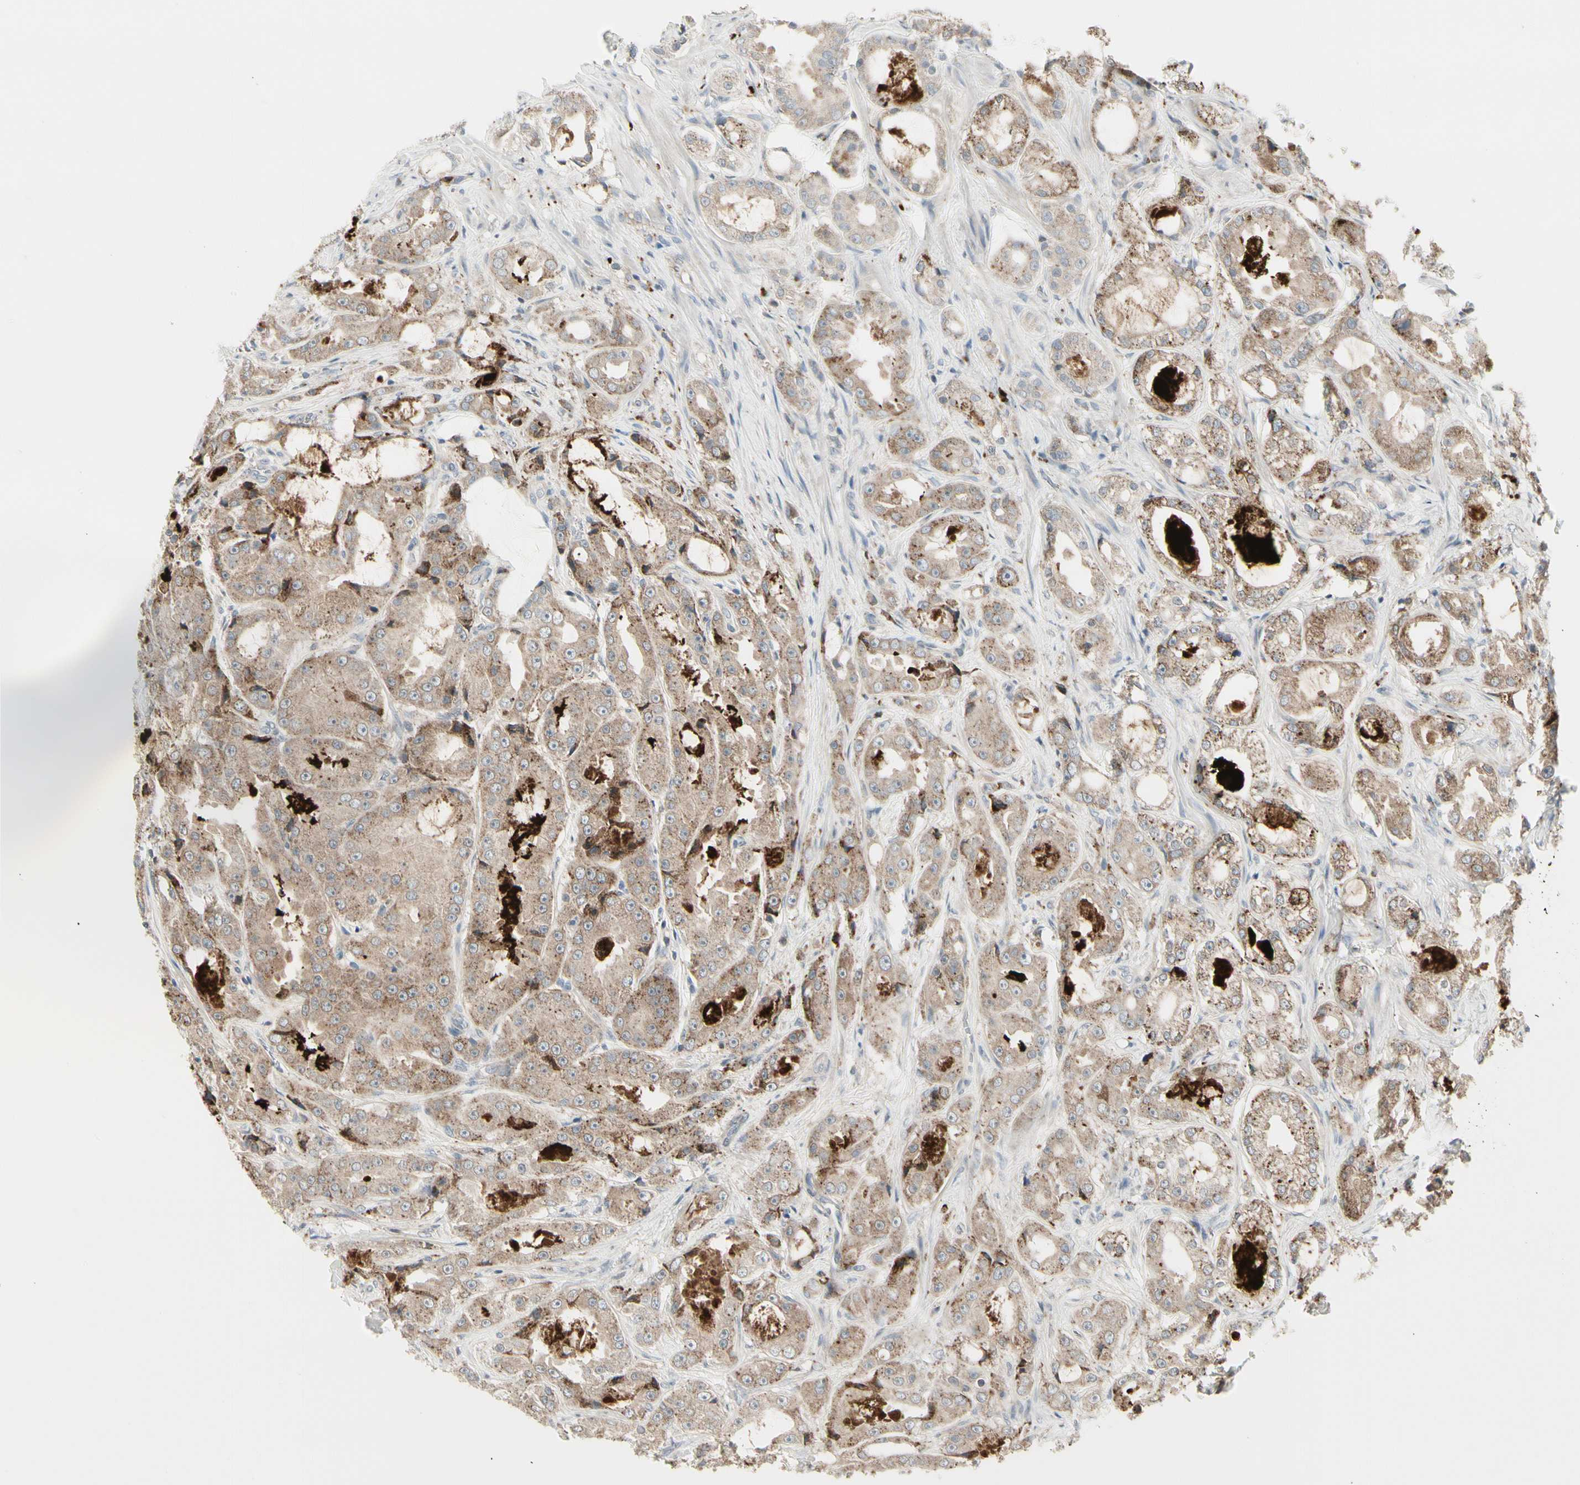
{"staining": {"intensity": "moderate", "quantity": "25%-75%", "location": "cytoplasmic/membranous"}, "tissue": "prostate cancer", "cell_type": "Tumor cells", "image_type": "cancer", "snomed": [{"axis": "morphology", "description": "Adenocarcinoma, High grade"}, {"axis": "topography", "description": "Prostate"}], "caption": "Immunohistochemistry (IHC) staining of prostate cancer, which demonstrates medium levels of moderate cytoplasmic/membranous staining in about 25%-75% of tumor cells indicating moderate cytoplasmic/membranous protein expression. The staining was performed using DAB (brown) for protein detection and nuclei were counterstained in hematoxylin (blue).", "gene": "GRN", "patient": {"sex": "male", "age": 73}}